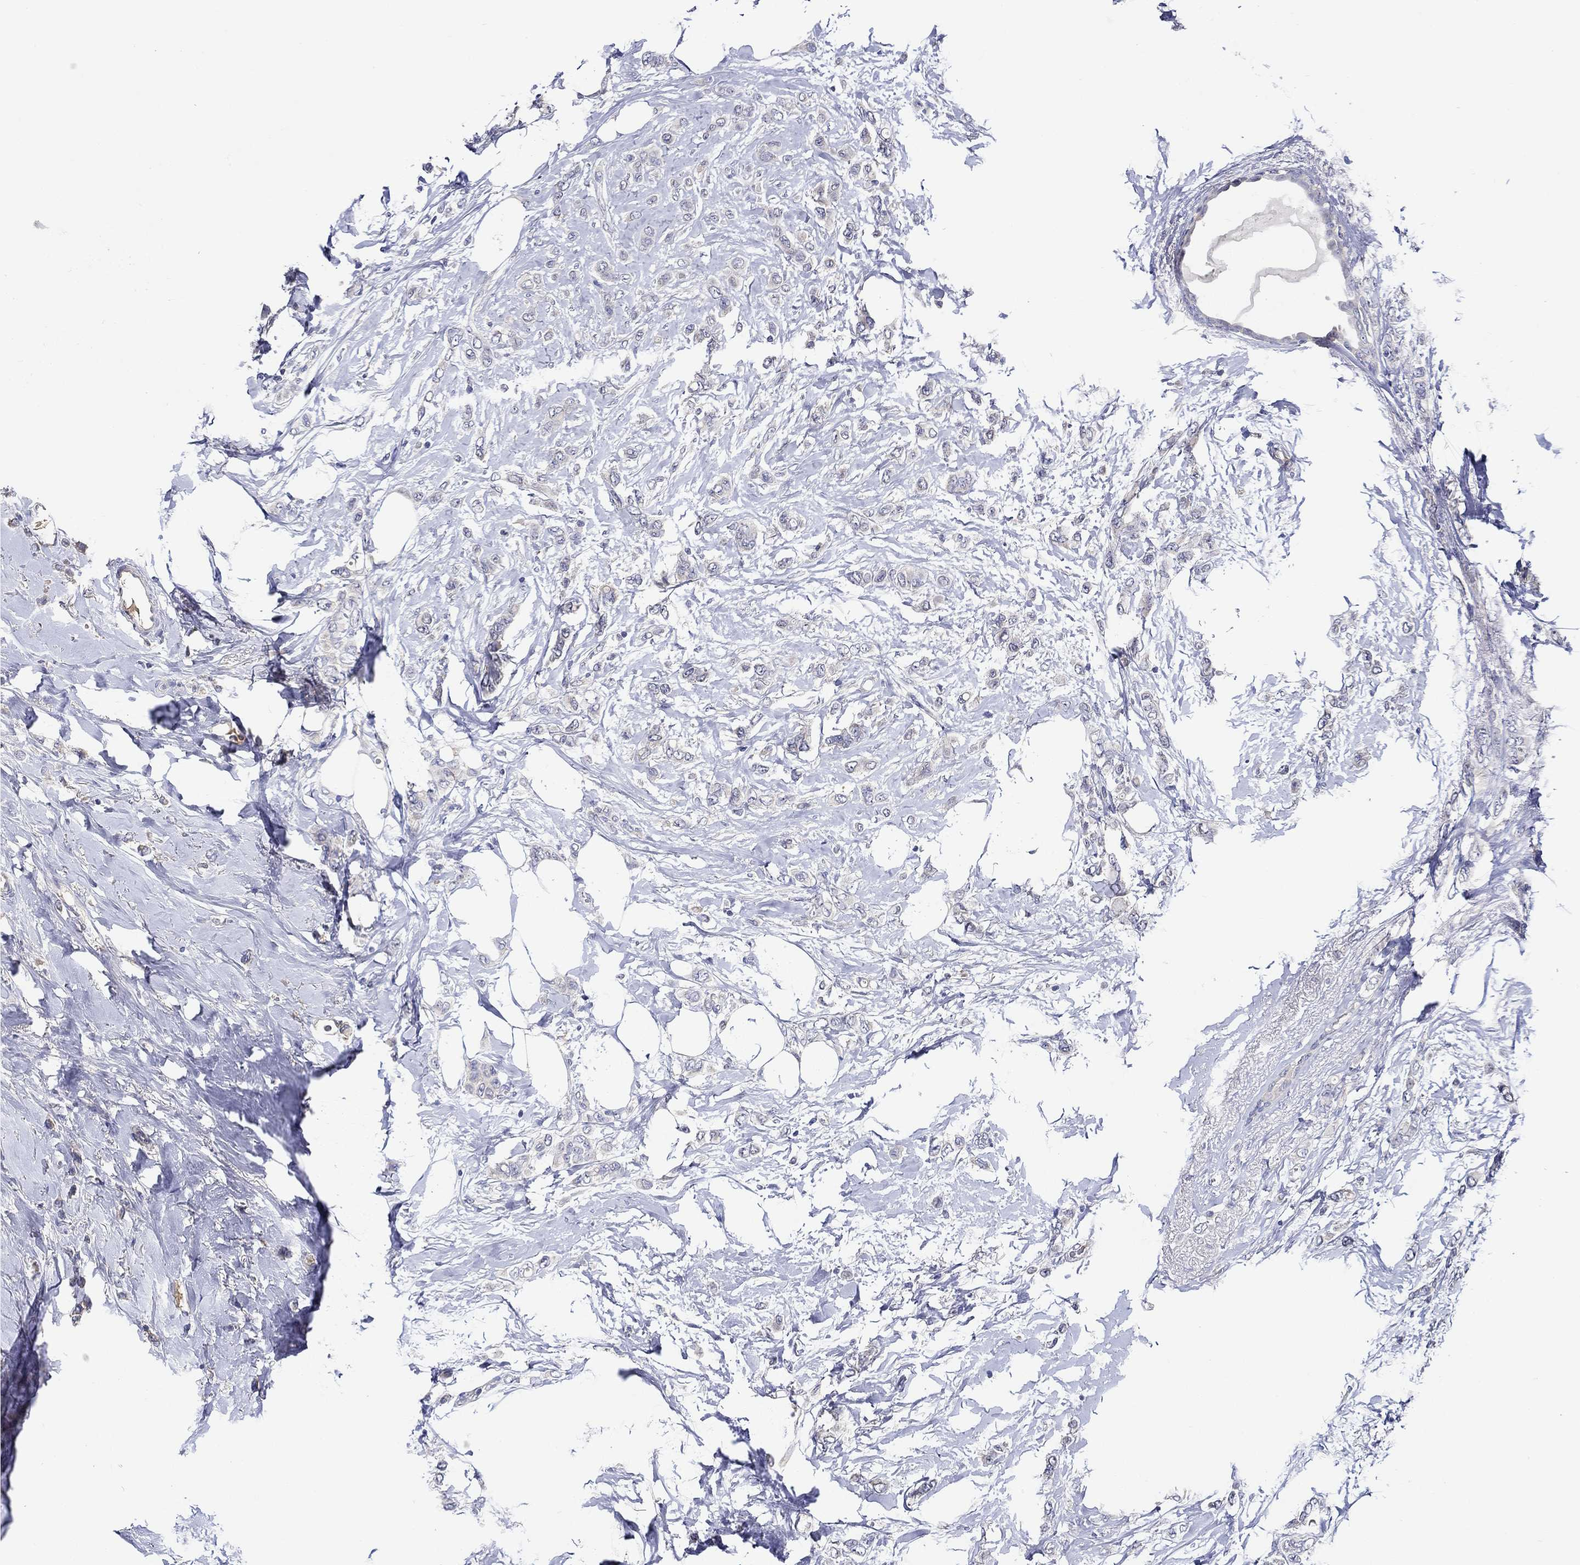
{"staining": {"intensity": "negative", "quantity": "none", "location": "none"}, "tissue": "breast cancer", "cell_type": "Tumor cells", "image_type": "cancer", "snomed": [{"axis": "morphology", "description": "Lobular carcinoma"}, {"axis": "topography", "description": "Breast"}], "caption": "DAB (3,3'-diaminobenzidine) immunohistochemical staining of human breast cancer (lobular carcinoma) shows no significant expression in tumor cells. The staining is performed using DAB (3,3'-diaminobenzidine) brown chromogen with nuclei counter-stained in using hematoxylin.", "gene": "CHIT1", "patient": {"sex": "female", "age": 66}}